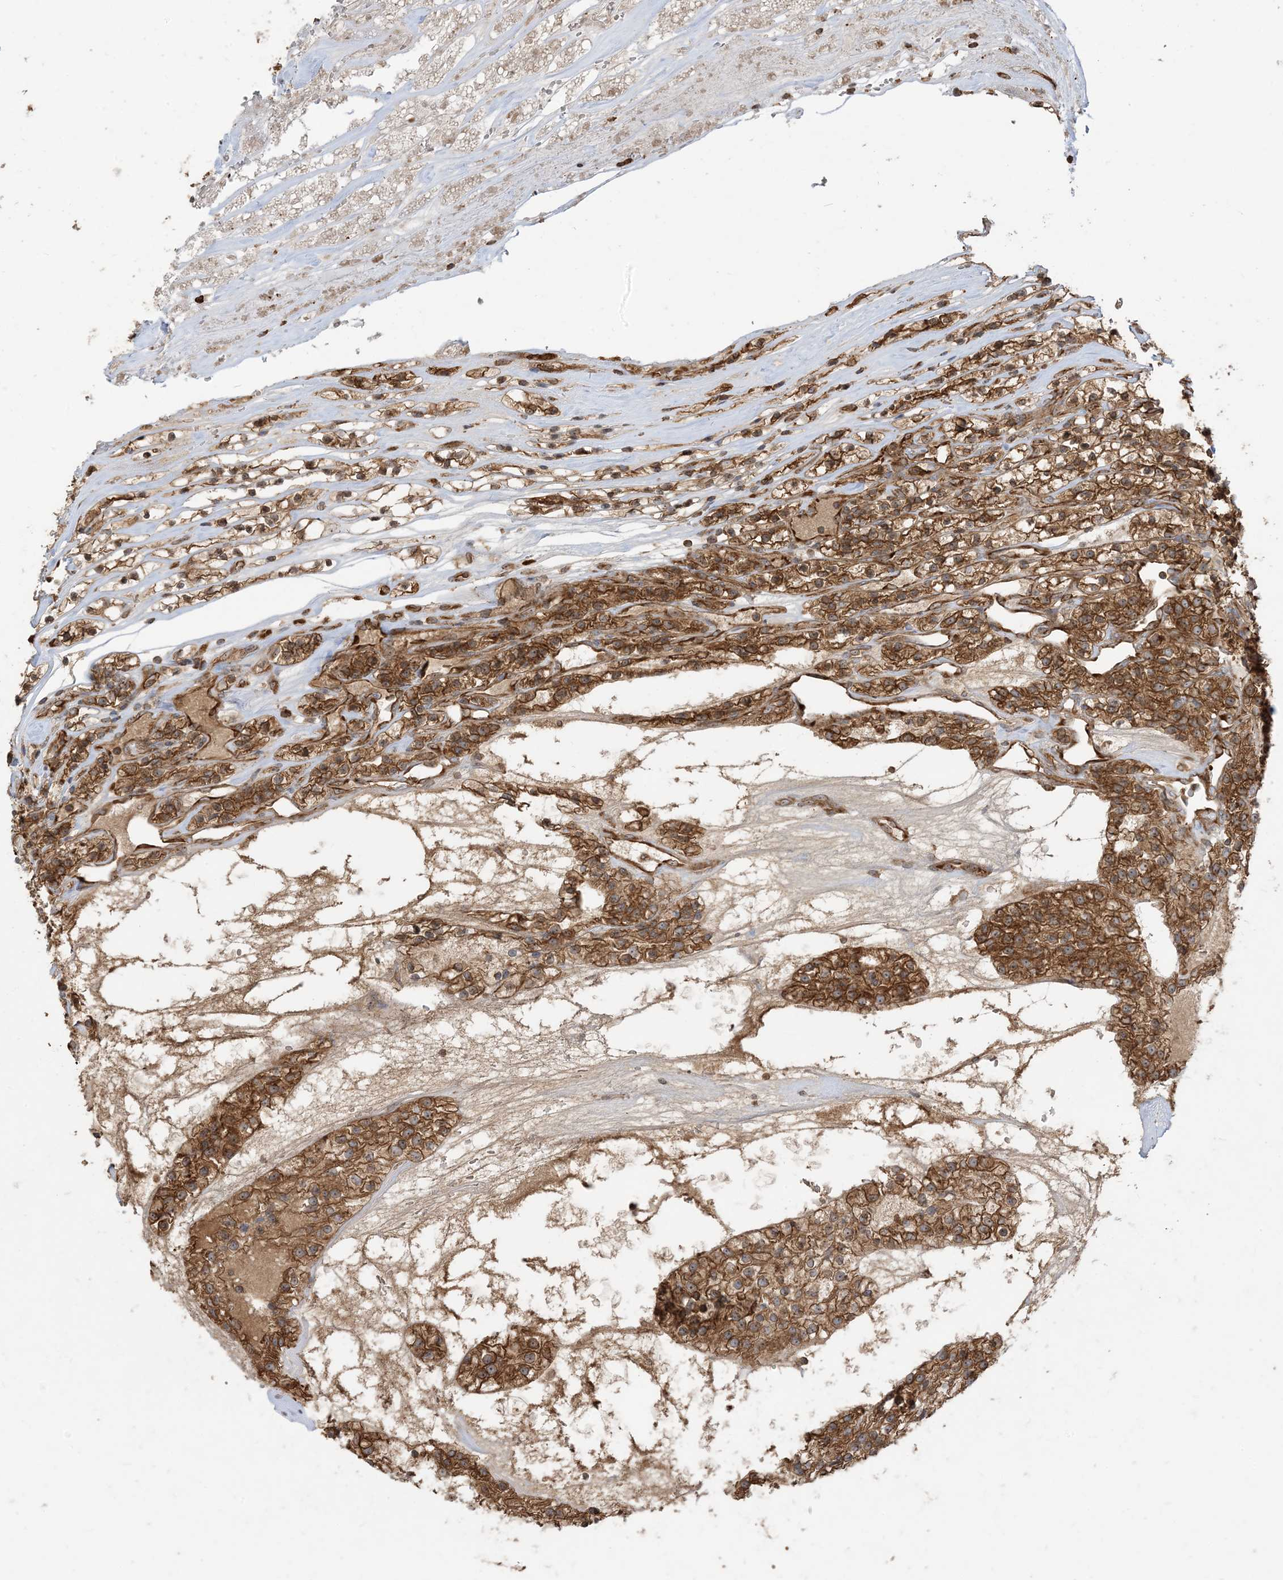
{"staining": {"intensity": "strong", "quantity": ">75%", "location": "cytoplasmic/membranous,nuclear"}, "tissue": "renal cancer", "cell_type": "Tumor cells", "image_type": "cancer", "snomed": [{"axis": "morphology", "description": "Adenocarcinoma, NOS"}, {"axis": "topography", "description": "Kidney"}], "caption": "Protein staining by immunohistochemistry (IHC) demonstrates strong cytoplasmic/membranous and nuclear staining in approximately >75% of tumor cells in renal adenocarcinoma. The staining was performed using DAB (3,3'-diaminobenzidine) to visualize the protein expression in brown, while the nuclei were stained in blue with hematoxylin (Magnification: 20x).", "gene": "SRP72", "patient": {"sex": "female", "age": 57}}